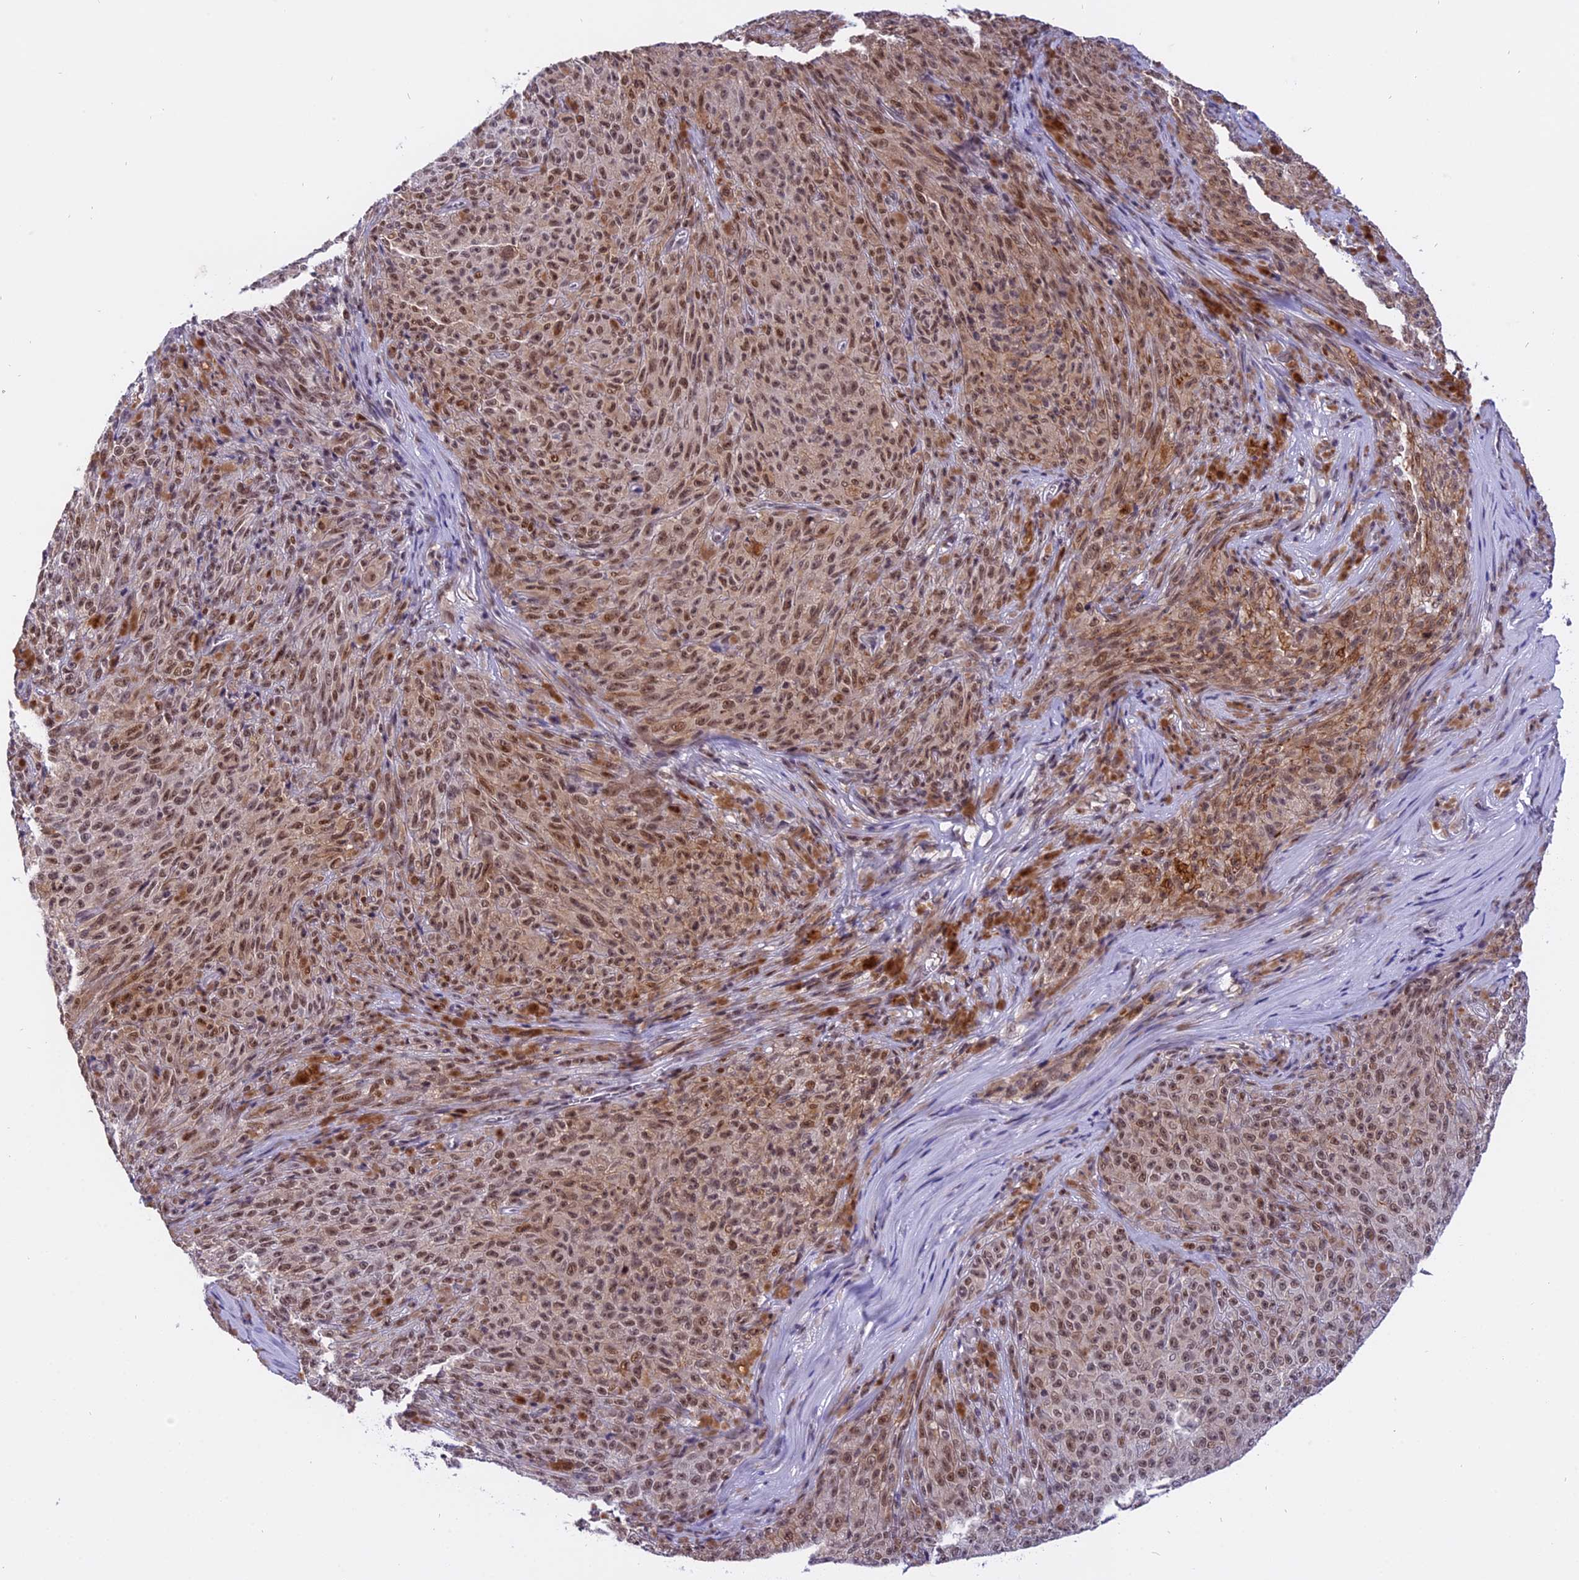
{"staining": {"intensity": "moderate", "quantity": ">75%", "location": "nuclear"}, "tissue": "melanoma", "cell_type": "Tumor cells", "image_type": "cancer", "snomed": [{"axis": "morphology", "description": "Malignant melanoma, NOS"}, {"axis": "topography", "description": "Skin"}], "caption": "Melanoma was stained to show a protein in brown. There is medium levels of moderate nuclear staining in approximately >75% of tumor cells.", "gene": "TADA3", "patient": {"sex": "female", "age": 82}}